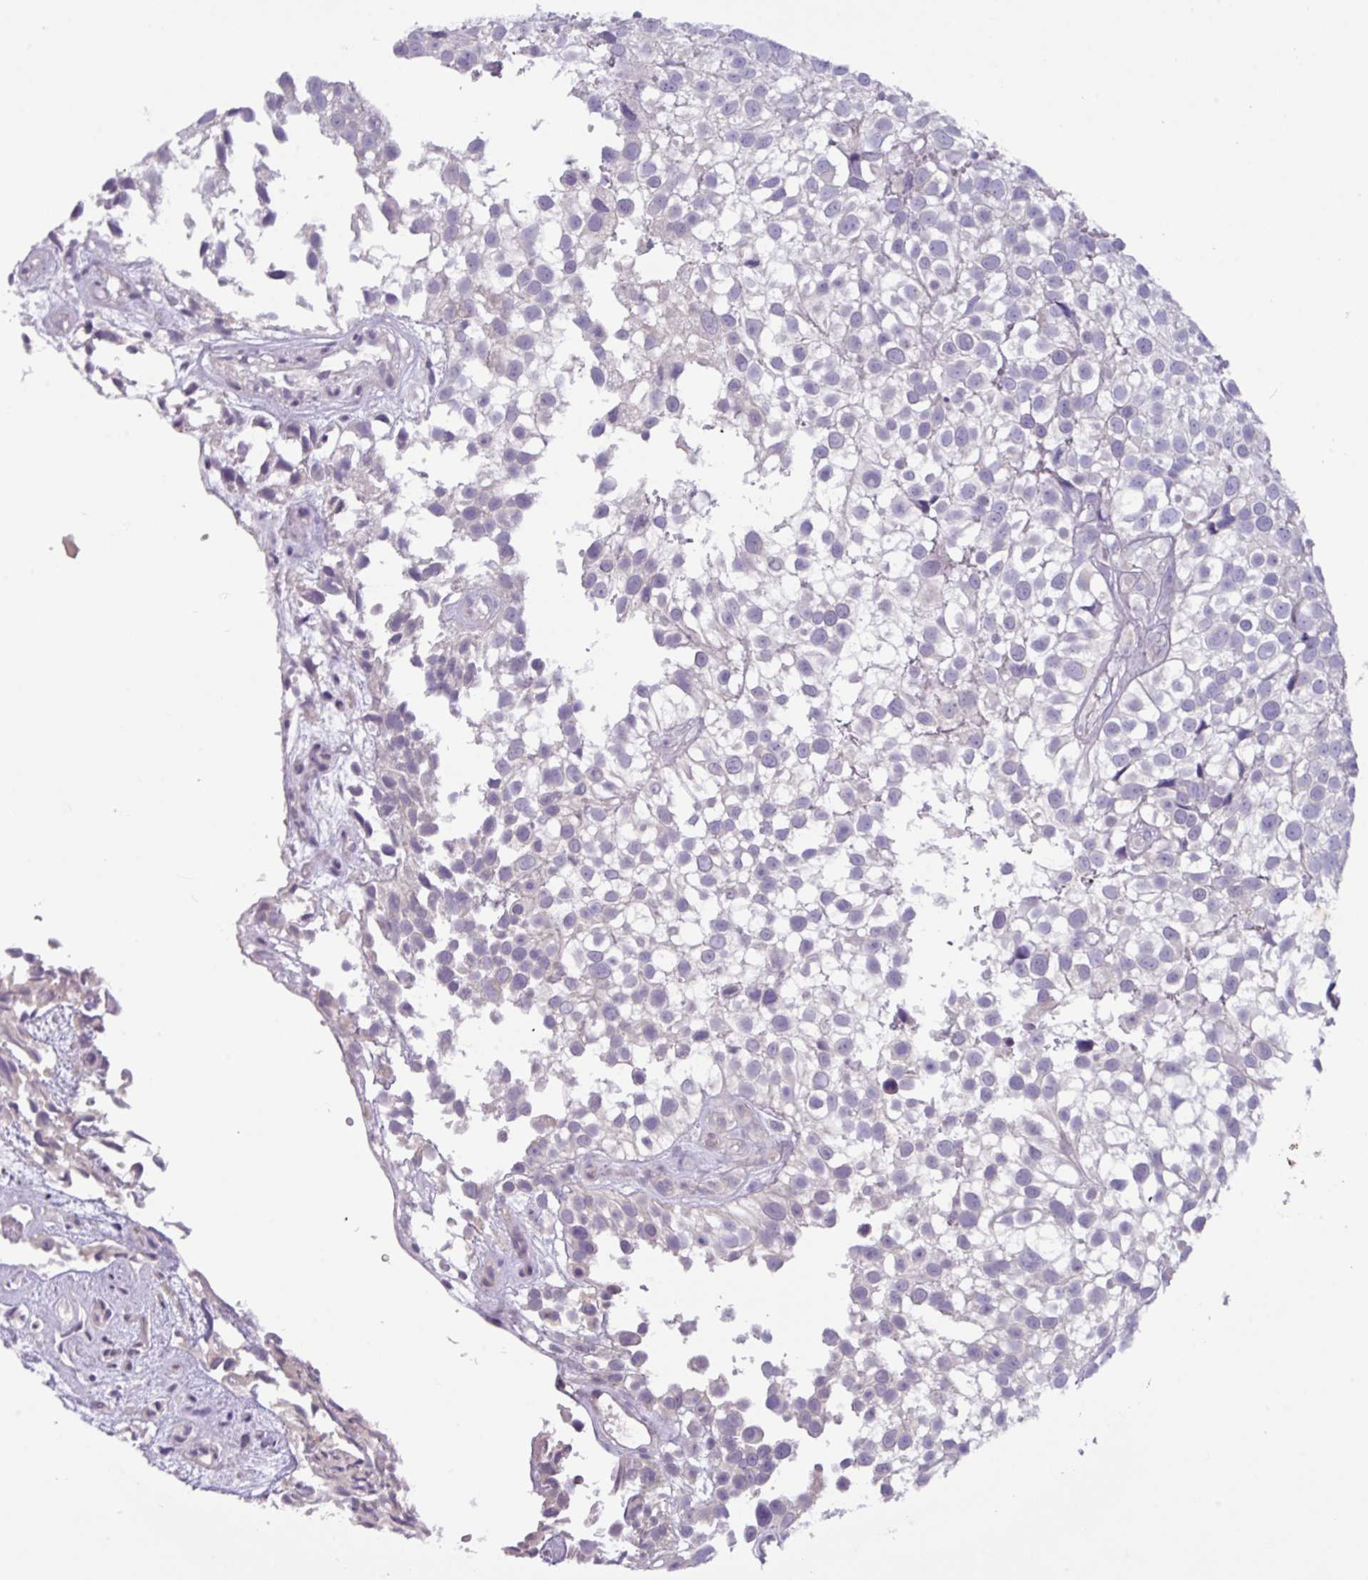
{"staining": {"intensity": "negative", "quantity": "none", "location": "none"}, "tissue": "urothelial cancer", "cell_type": "Tumor cells", "image_type": "cancer", "snomed": [{"axis": "morphology", "description": "Urothelial carcinoma, High grade"}, {"axis": "topography", "description": "Urinary bladder"}], "caption": "DAB immunohistochemical staining of human urothelial carcinoma (high-grade) exhibits no significant expression in tumor cells.", "gene": "ZNF524", "patient": {"sex": "male", "age": 56}}